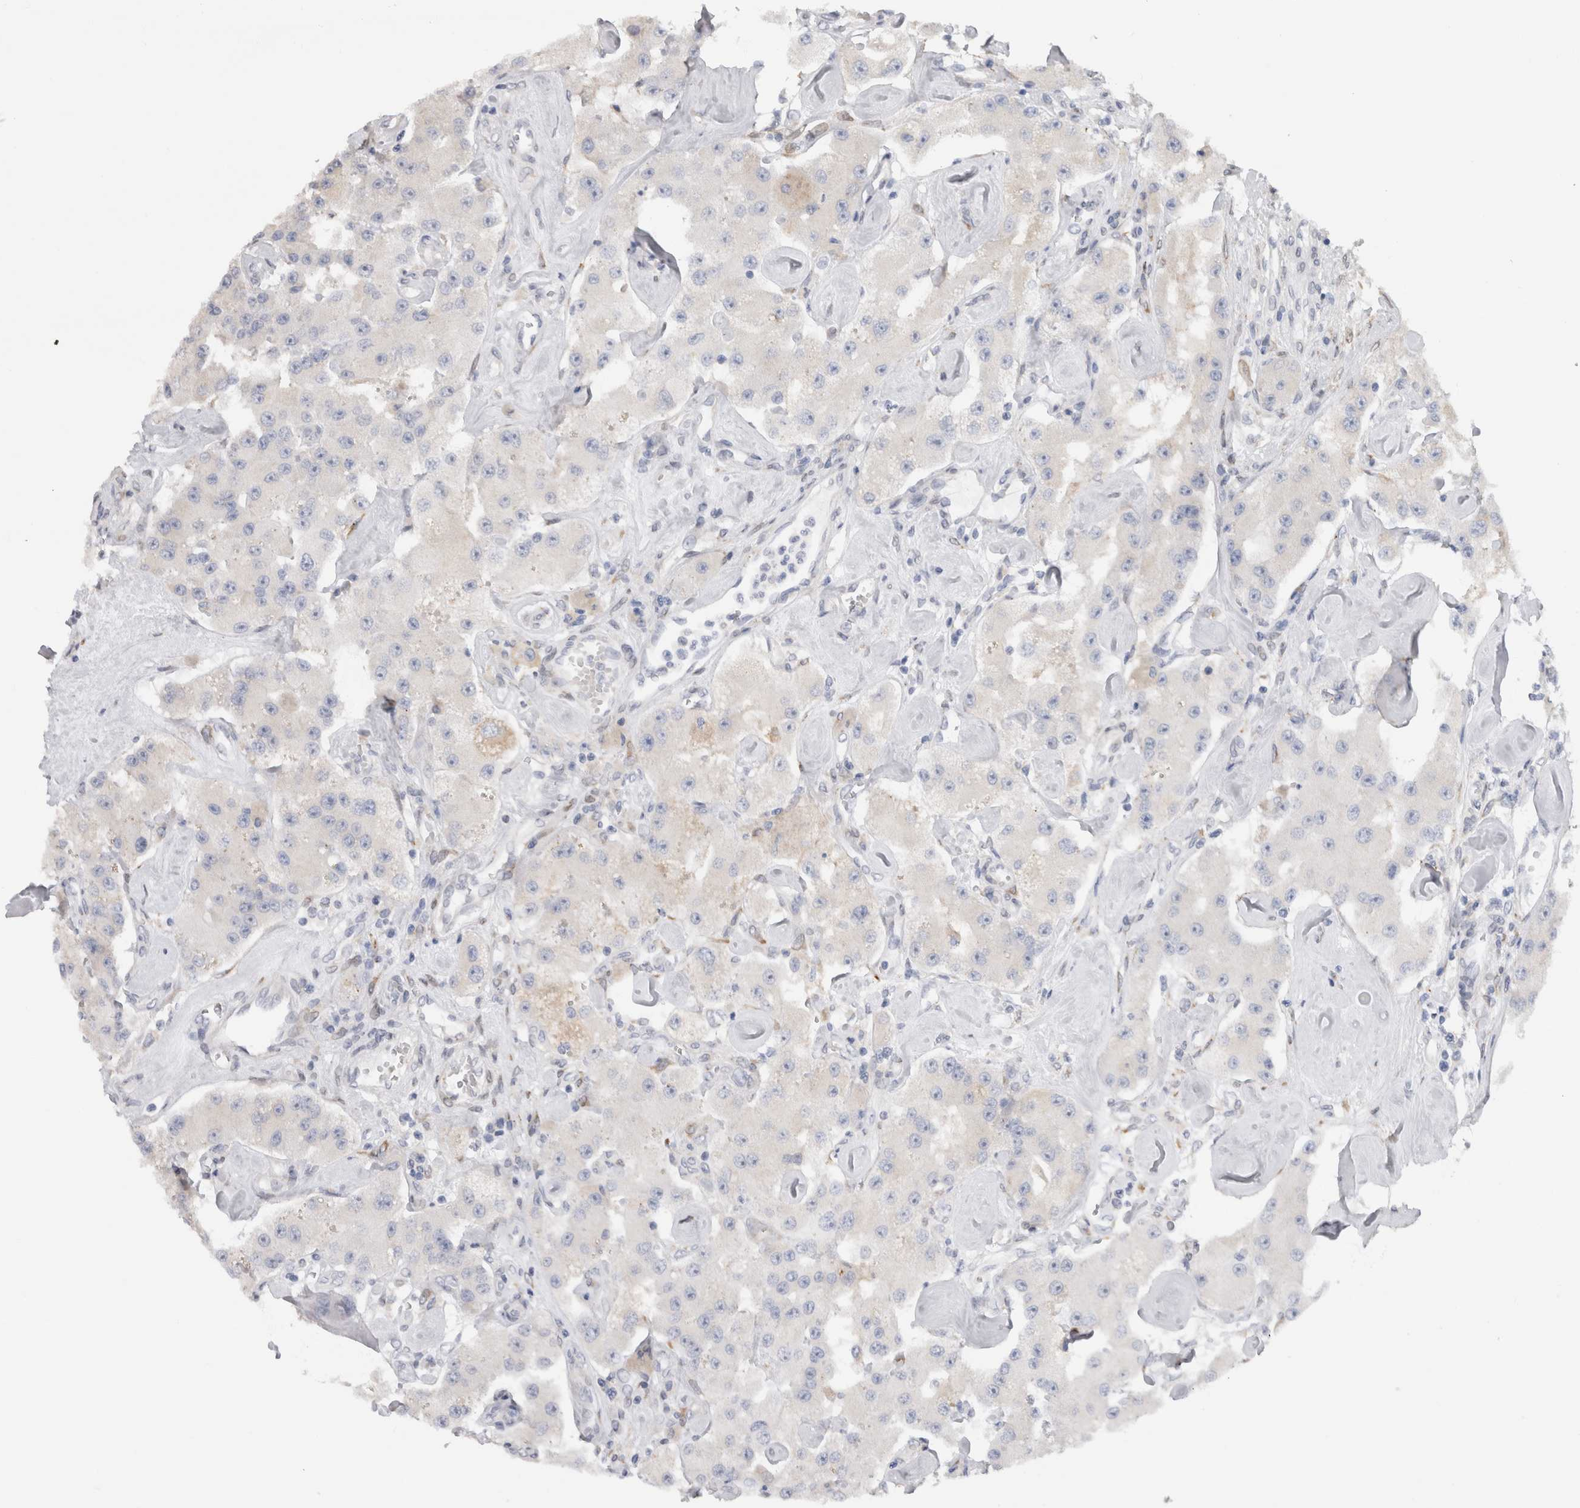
{"staining": {"intensity": "negative", "quantity": "none", "location": "none"}, "tissue": "carcinoid", "cell_type": "Tumor cells", "image_type": "cancer", "snomed": [{"axis": "morphology", "description": "Carcinoid, malignant, NOS"}, {"axis": "topography", "description": "Pancreas"}], "caption": "This is an immunohistochemistry image of carcinoid (malignant). There is no staining in tumor cells.", "gene": "VCPIP1", "patient": {"sex": "male", "age": 41}}